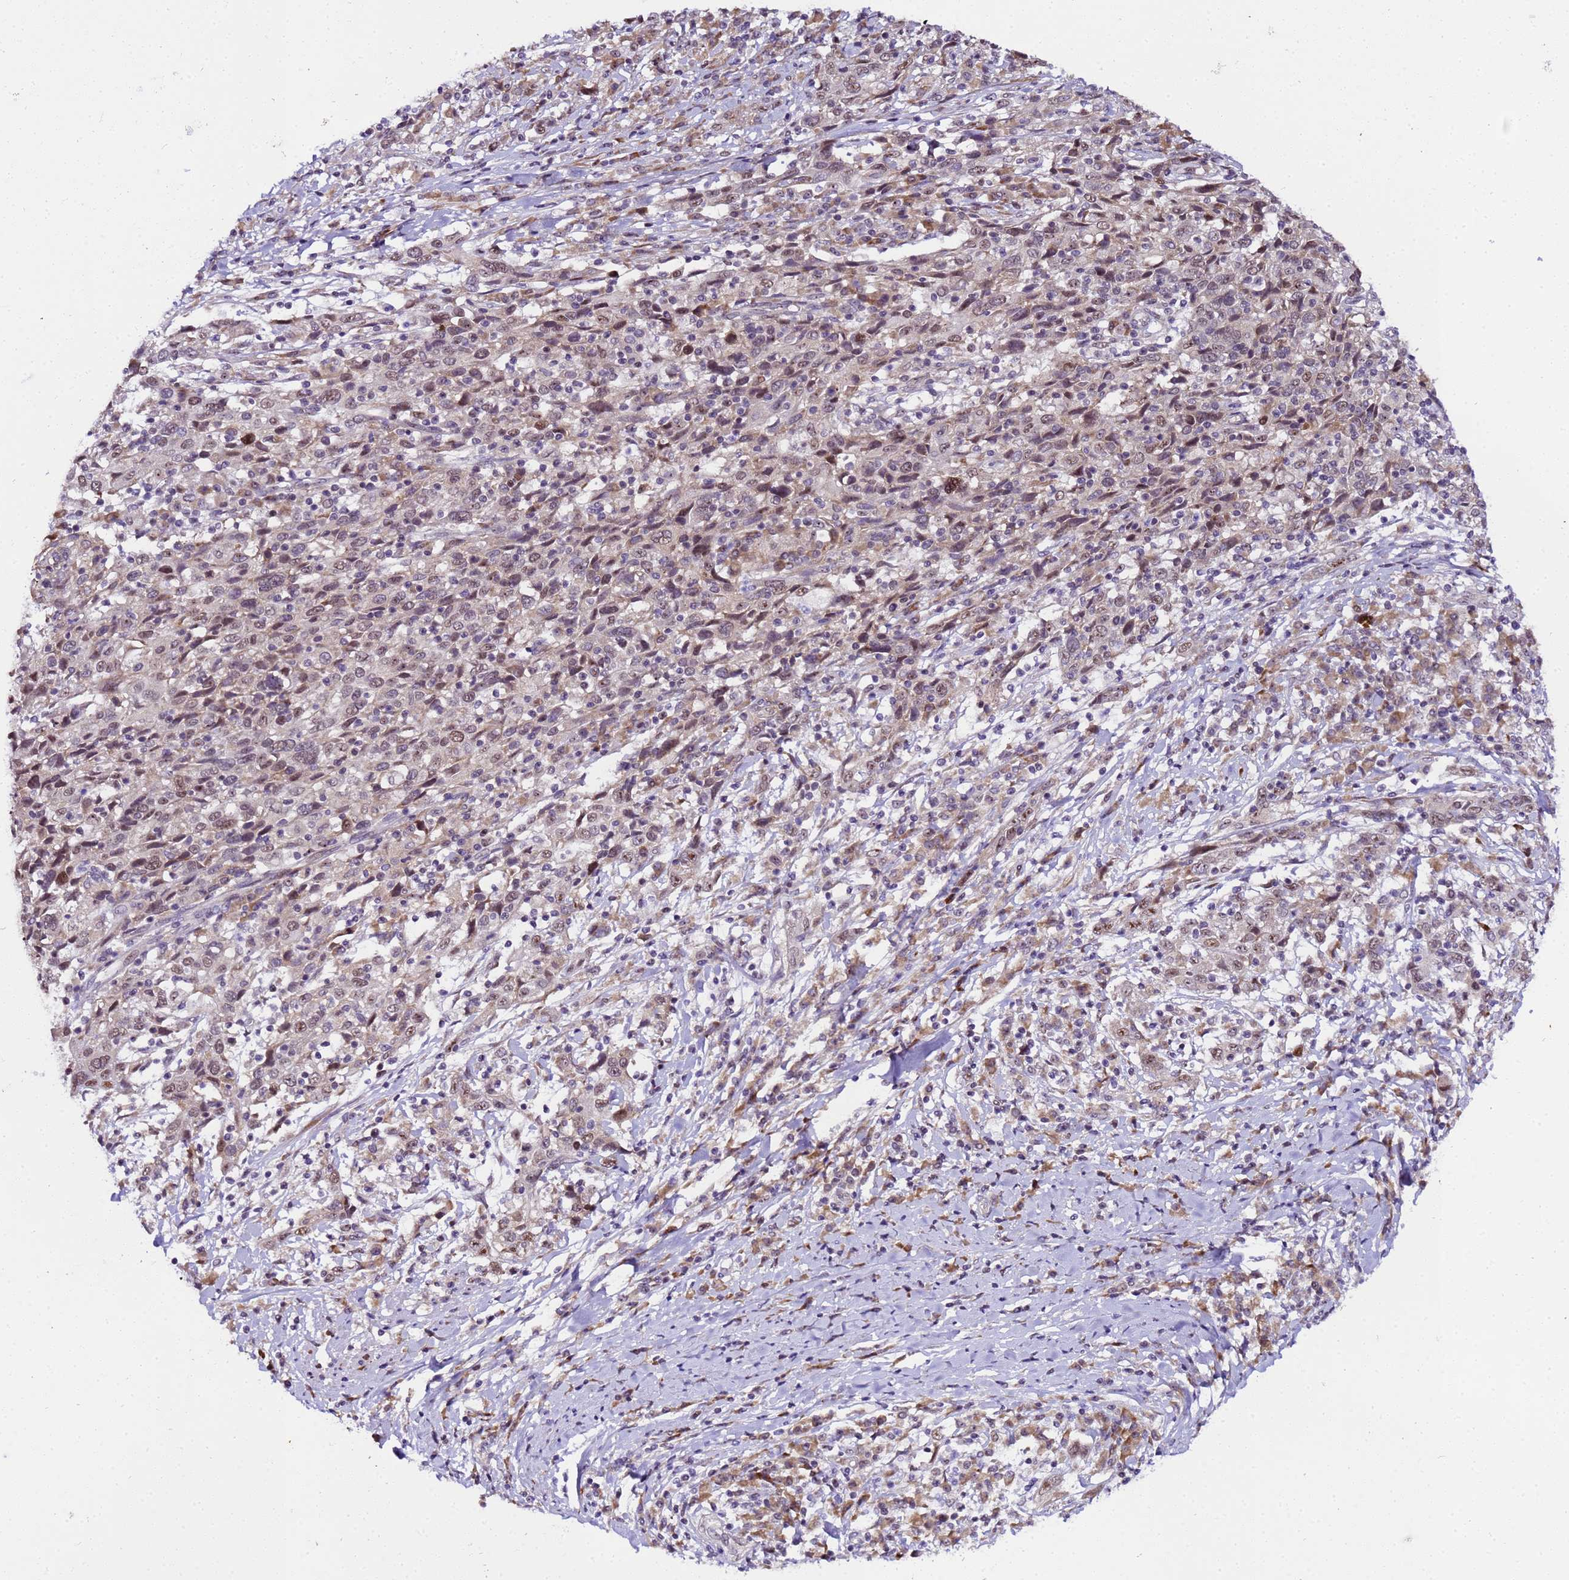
{"staining": {"intensity": "moderate", "quantity": ">75%", "location": "nuclear"}, "tissue": "cervical cancer", "cell_type": "Tumor cells", "image_type": "cancer", "snomed": [{"axis": "morphology", "description": "Squamous cell carcinoma, NOS"}, {"axis": "topography", "description": "Cervix"}], "caption": "A histopathology image of human cervical cancer stained for a protein shows moderate nuclear brown staining in tumor cells. (brown staining indicates protein expression, while blue staining denotes nuclei).", "gene": "SLX4IP", "patient": {"sex": "female", "age": 46}}